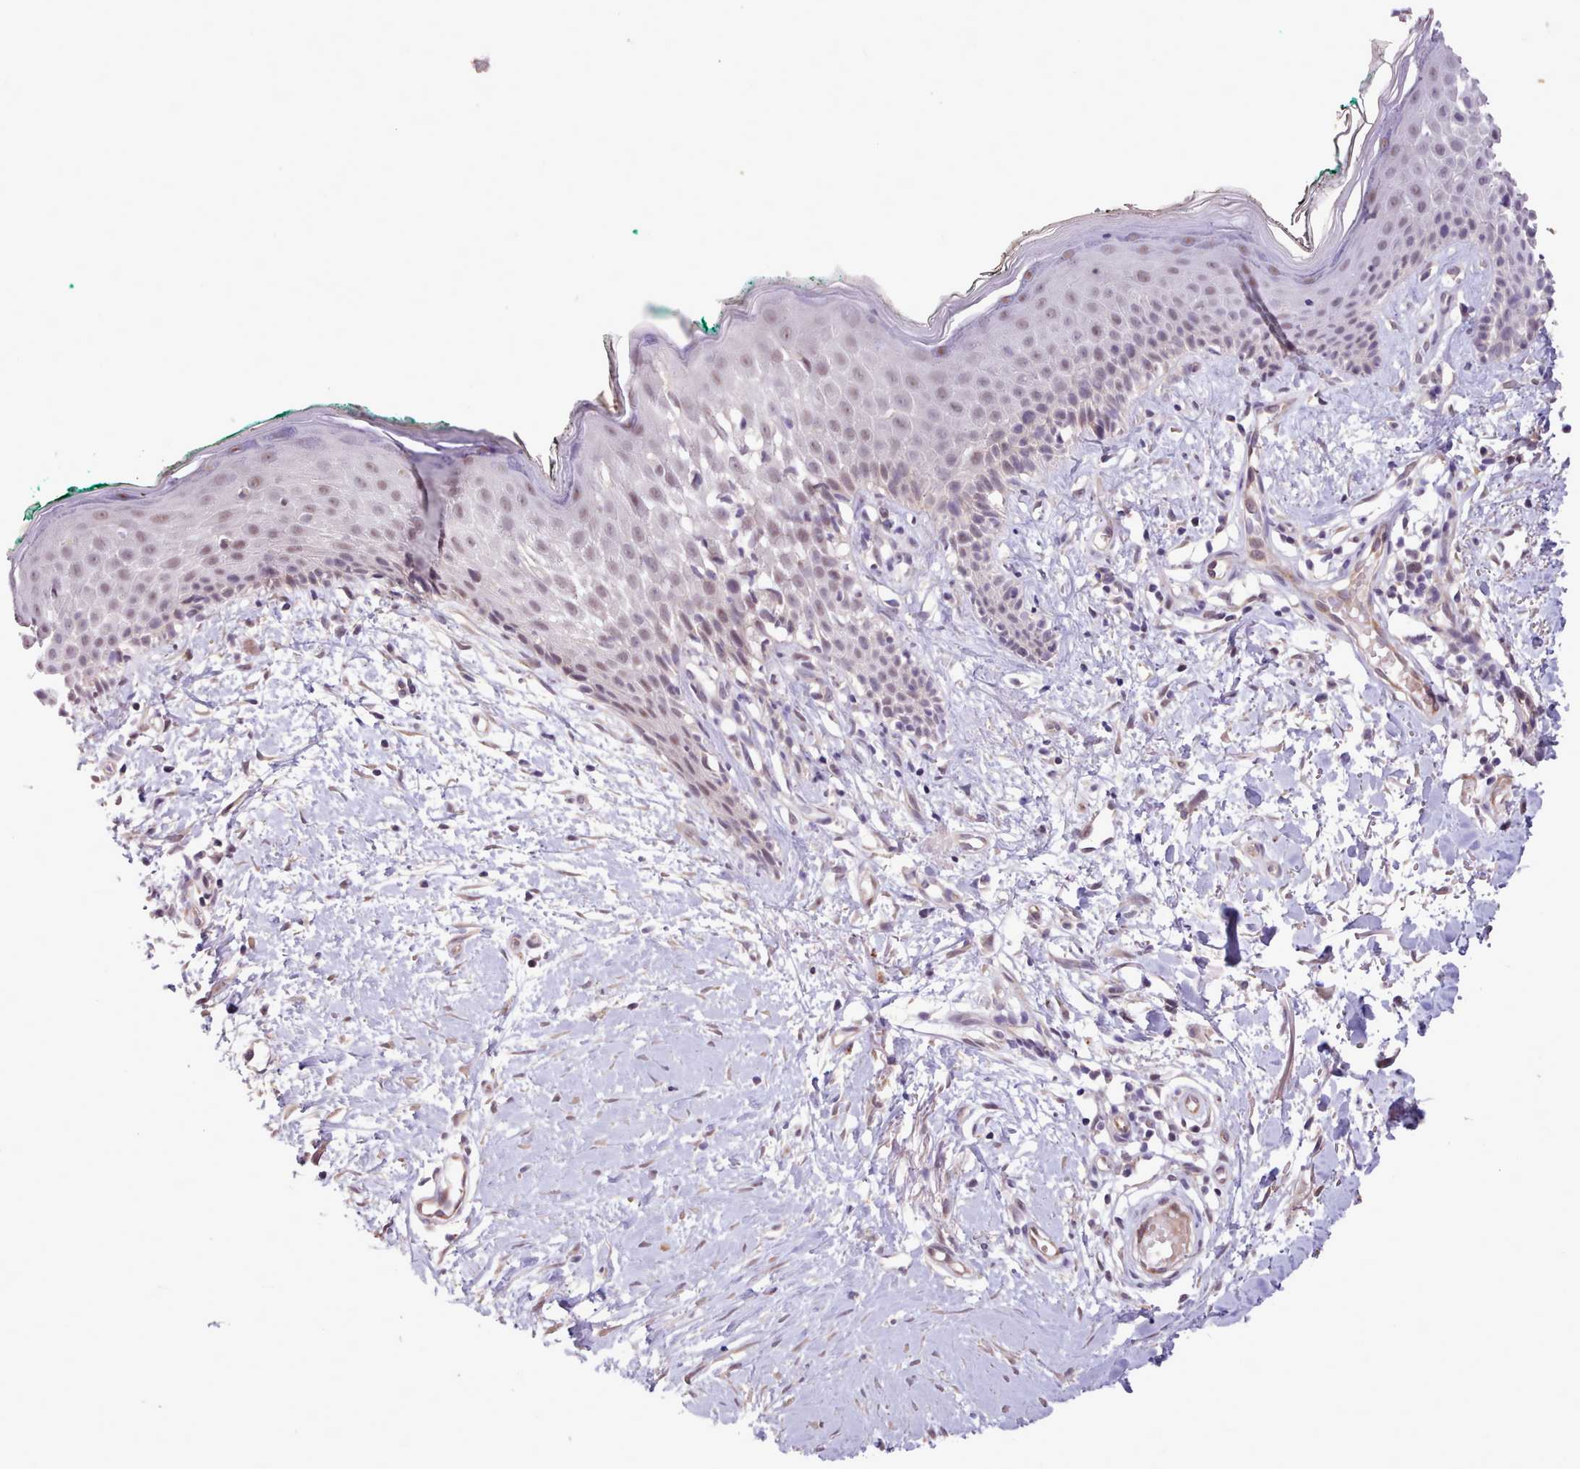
{"staining": {"intensity": "weak", "quantity": ">75%", "location": "cytoplasmic/membranous,nuclear"}, "tissue": "skin", "cell_type": "Fibroblasts", "image_type": "normal", "snomed": [{"axis": "morphology", "description": "Normal tissue, NOS"}, {"axis": "morphology", "description": "Malignant melanoma, NOS"}, {"axis": "topography", "description": "Skin"}], "caption": "Protein expression by immunohistochemistry exhibits weak cytoplasmic/membranous,nuclear expression in about >75% of fibroblasts in unremarkable skin.", "gene": "ZNF607", "patient": {"sex": "male", "age": 62}}